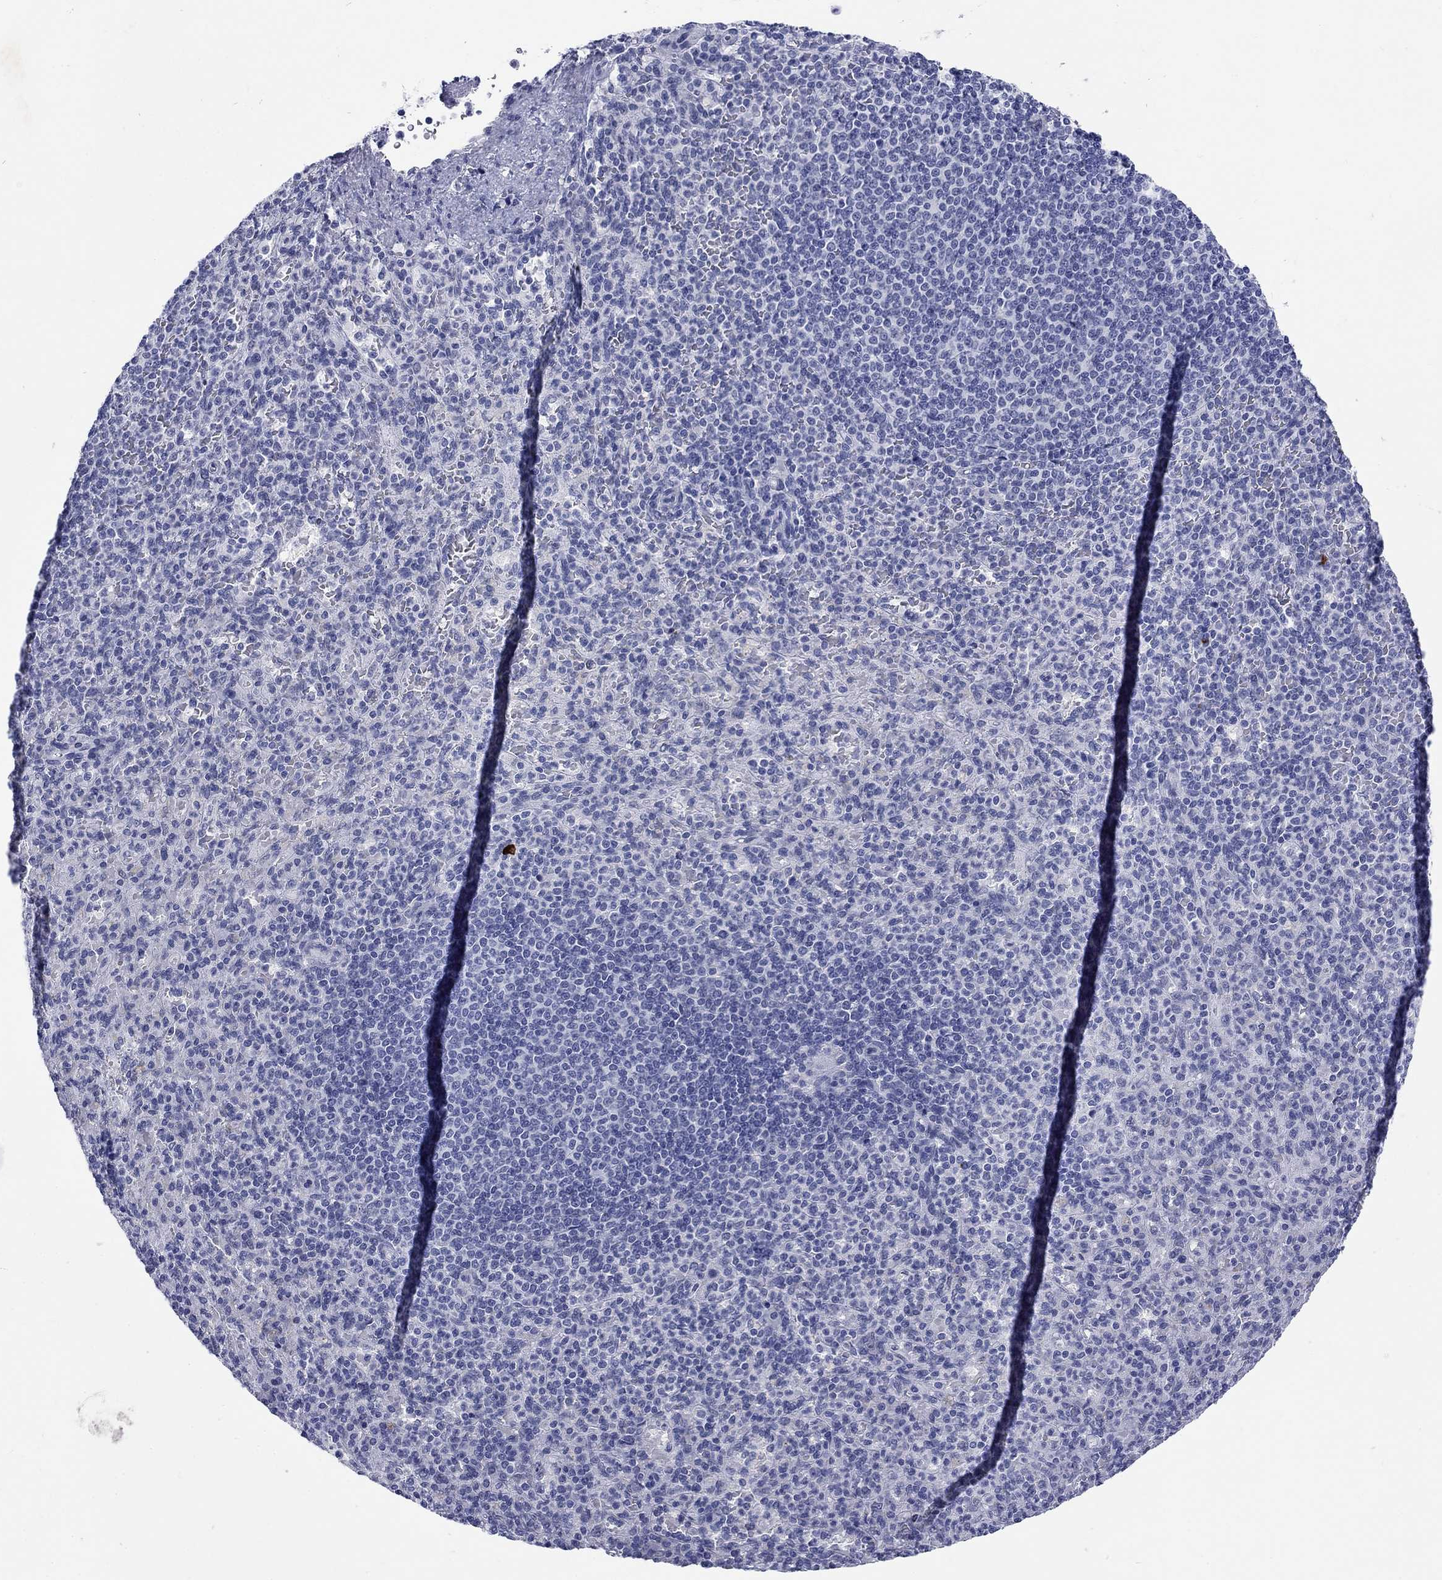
{"staining": {"intensity": "negative", "quantity": "none", "location": "none"}, "tissue": "spleen", "cell_type": "Cells in red pulp", "image_type": "normal", "snomed": [{"axis": "morphology", "description": "Normal tissue, NOS"}, {"axis": "topography", "description": "Spleen"}], "caption": "IHC image of normal spleen: spleen stained with DAB shows no significant protein positivity in cells in red pulp.", "gene": "ECEL1", "patient": {"sex": "female", "age": 74}}